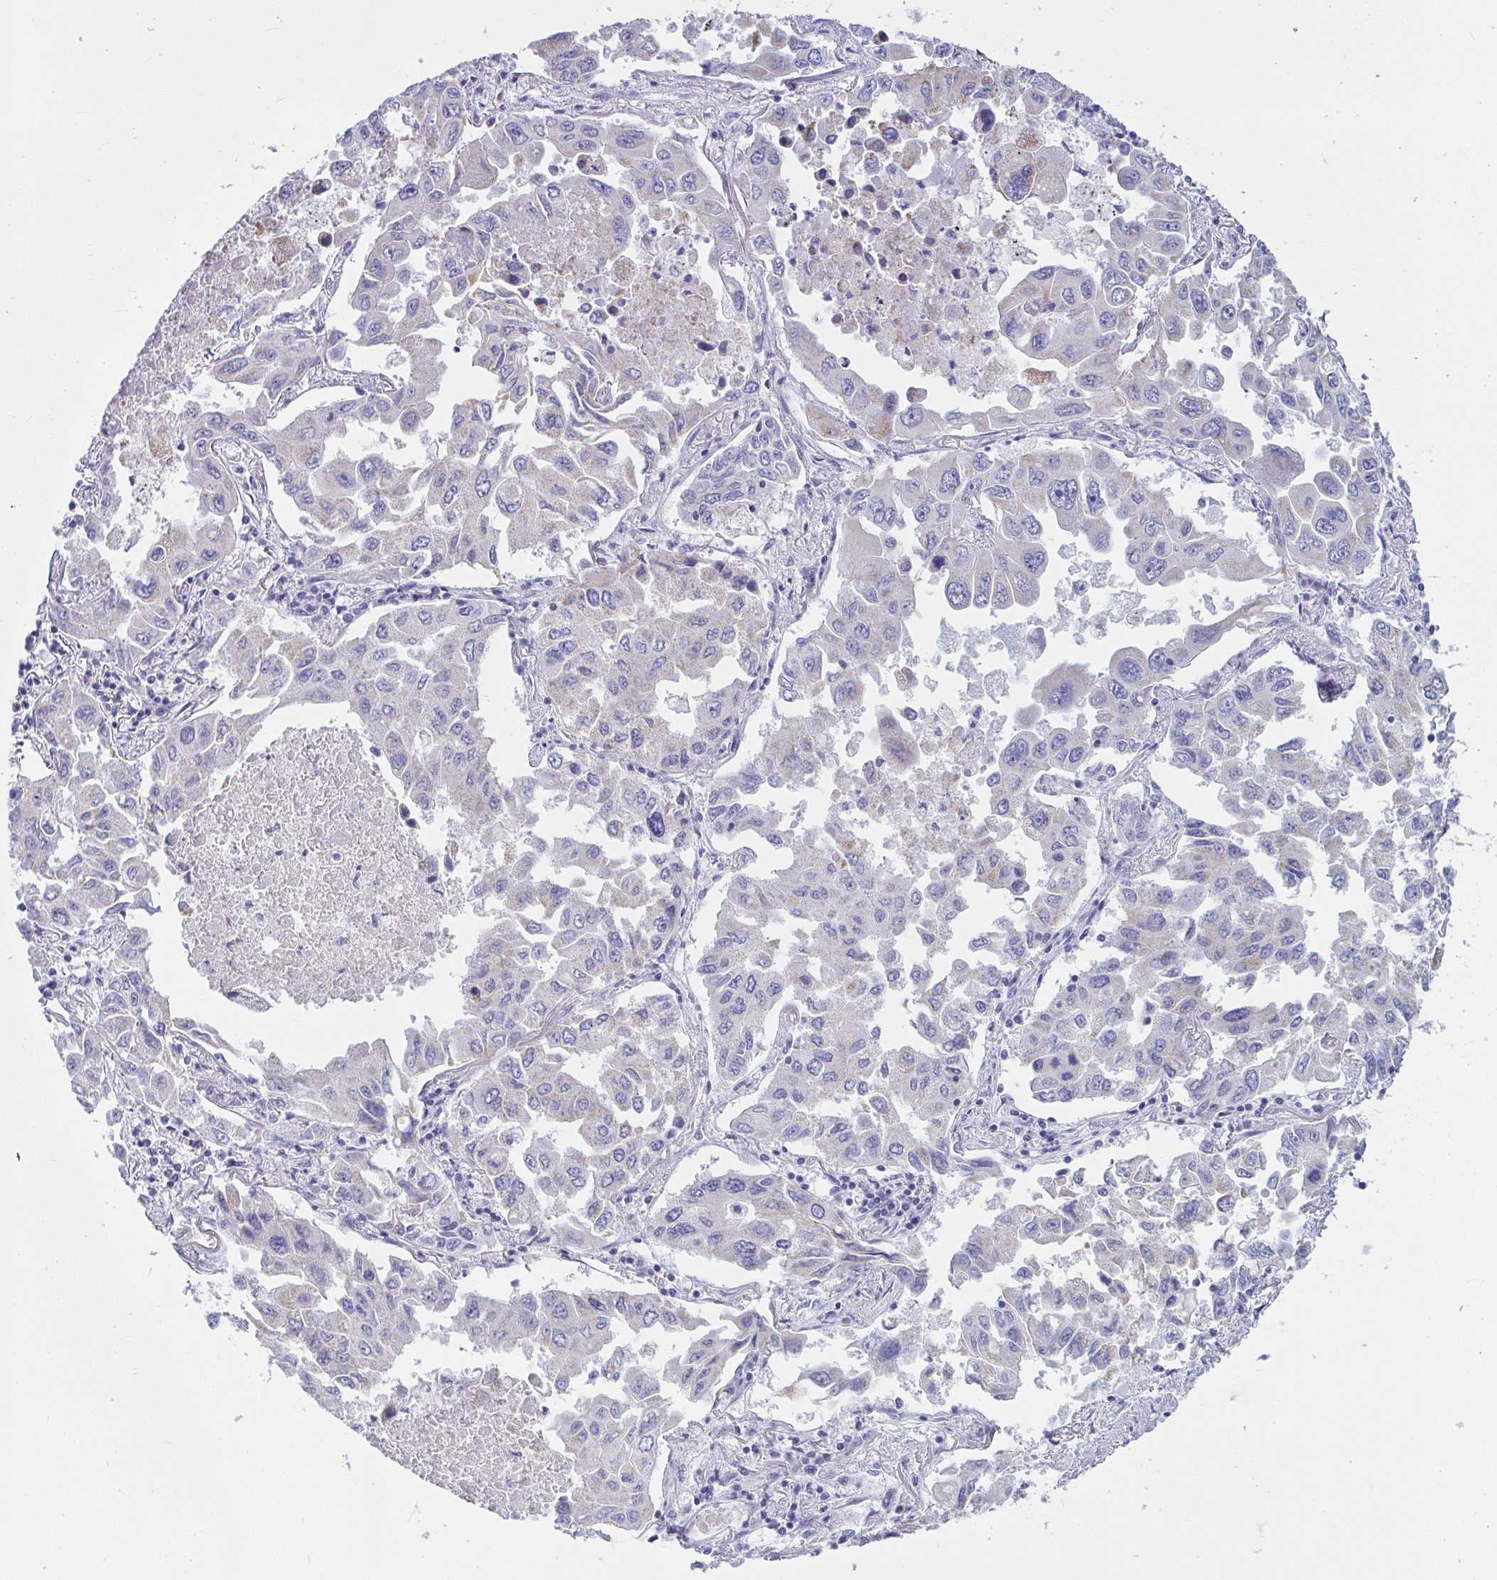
{"staining": {"intensity": "negative", "quantity": "none", "location": "none"}, "tissue": "lung cancer", "cell_type": "Tumor cells", "image_type": "cancer", "snomed": [{"axis": "morphology", "description": "Adenocarcinoma, NOS"}, {"axis": "topography", "description": "Lung"}], "caption": "This photomicrograph is of lung cancer stained with immunohistochemistry to label a protein in brown with the nuclei are counter-stained blue. There is no staining in tumor cells. The staining was performed using DAB (3,3'-diaminobenzidine) to visualize the protein expression in brown, while the nuclei were stained in blue with hematoxylin (Magnification: 20x).", "gene": "SLC6A1", "patient": {"sex": "male", "age": 64}}